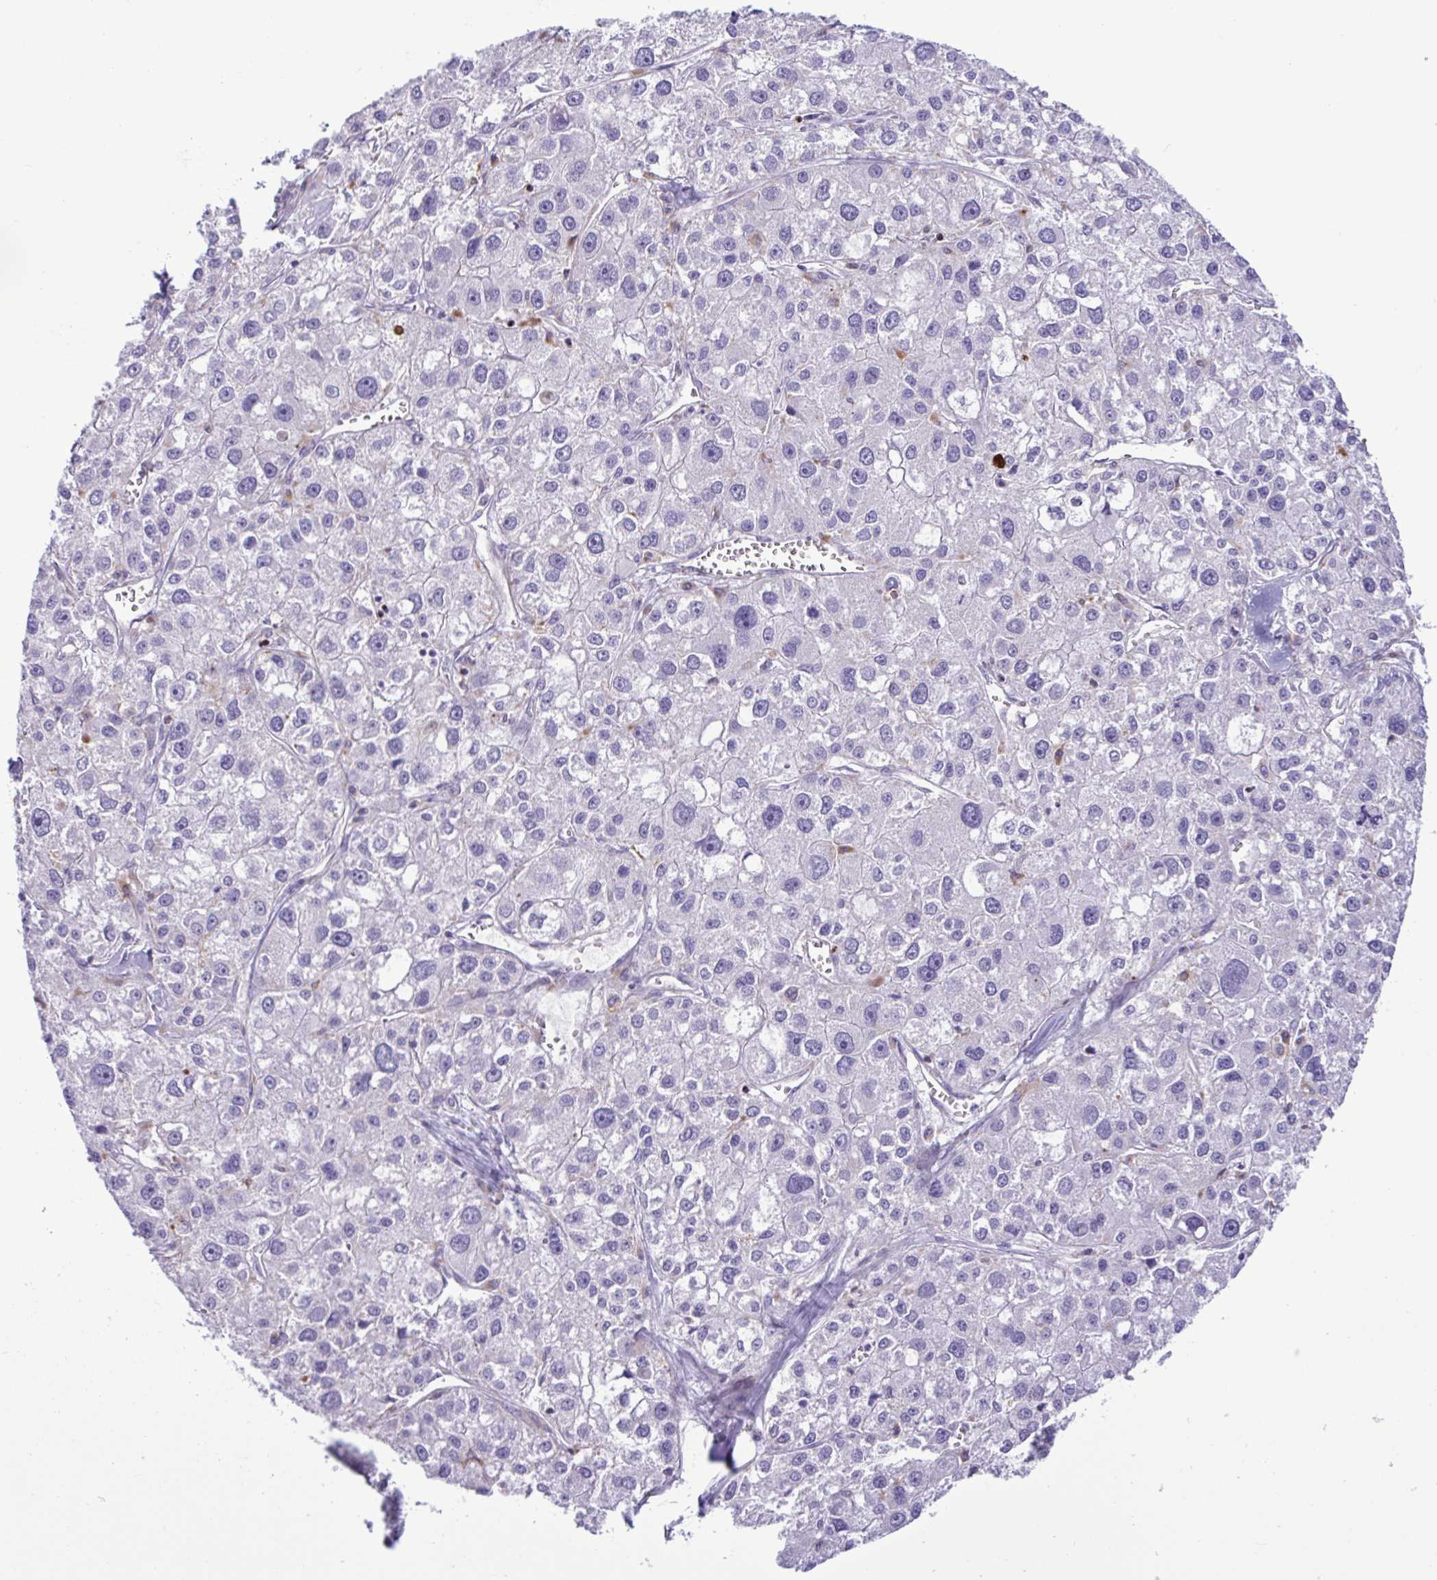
{"staining": {"intensity": "negative", "quantity": "none", "location": "none"}, "tissue": "liver cancer", "cell_type": "Tumor cells", "image_type": "cancer", "snomed": [{"axis": "morphology", "description": "Carcinoma, Hepatocellular, NOS"}, {"axis": "topography", "description": "Liver"}], "caption": "An IHC photomicrograph of liver hepatocellular carcinoma is shown. There is no staining in tumor cells of liver hepatocellular carcinoma.", "gene": "XCL1", "patient": {"sex": "male", "age": 73}}